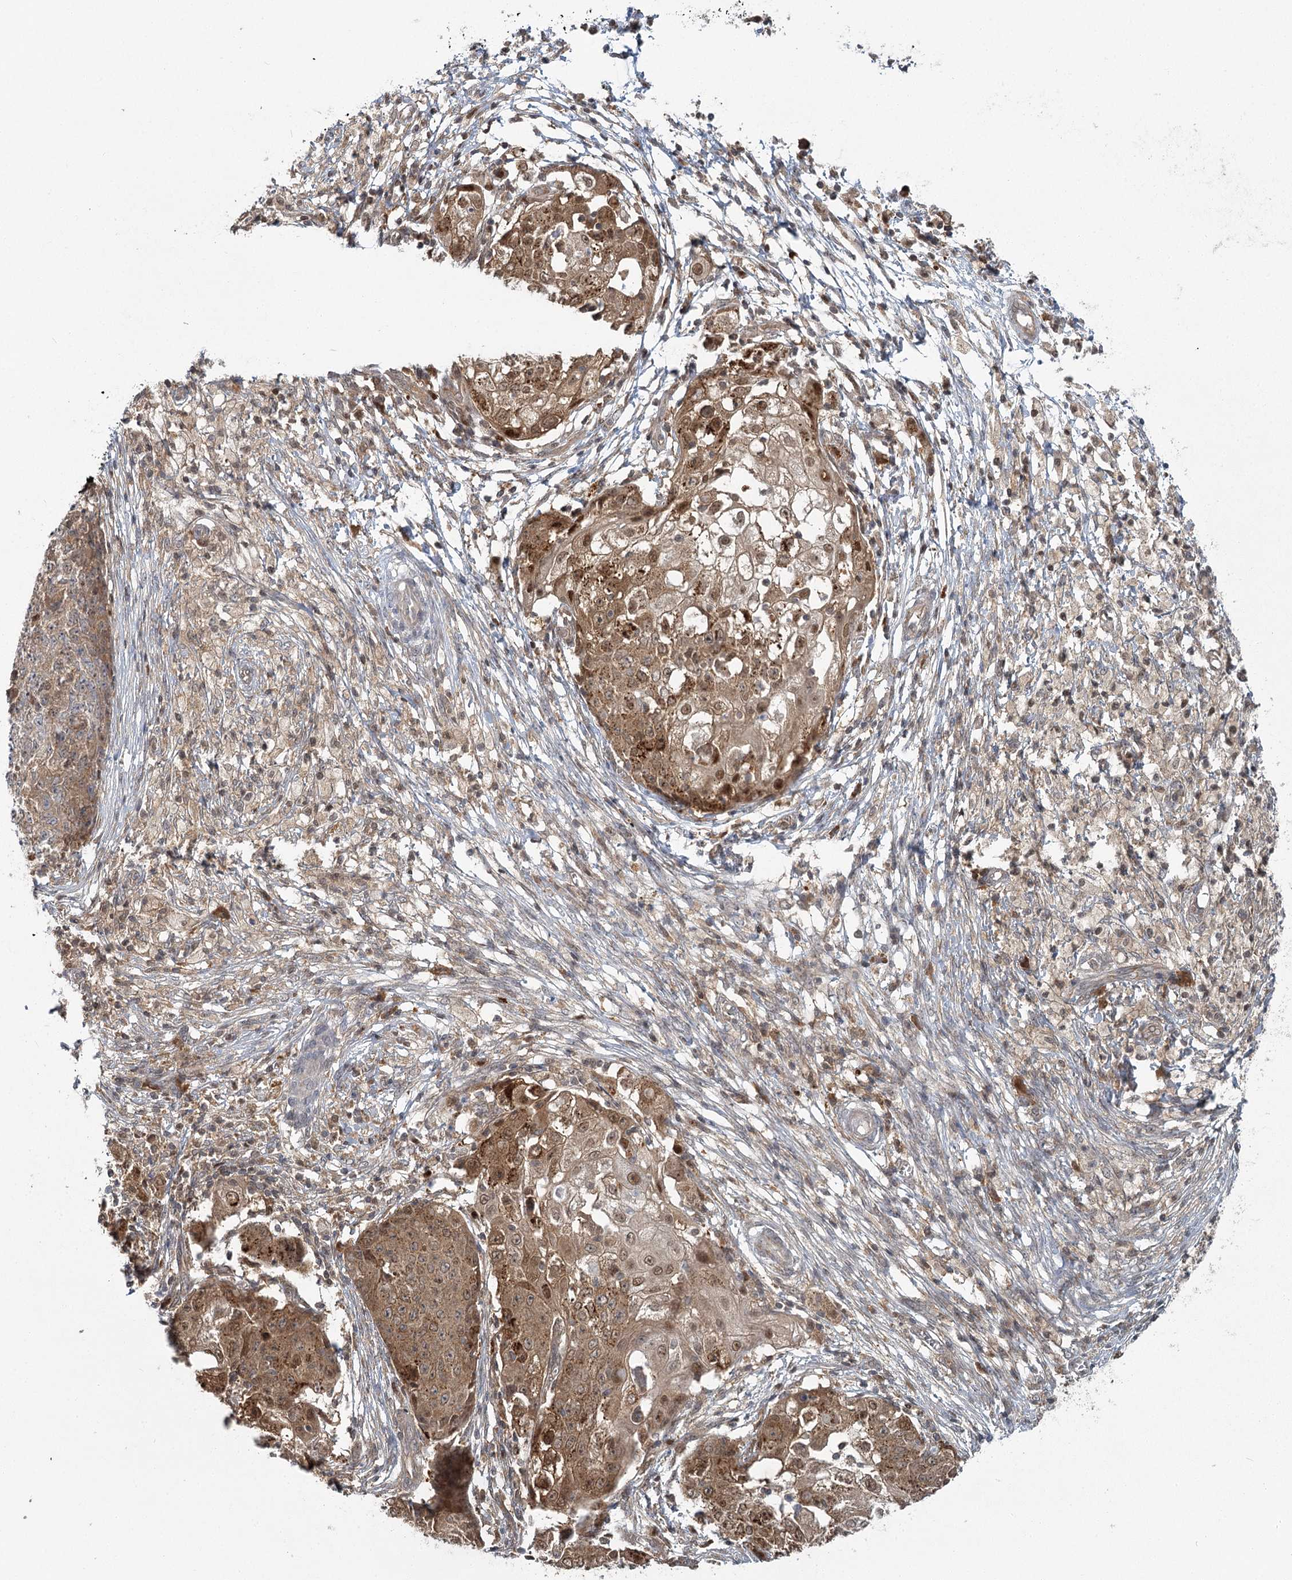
{"staining": {"intensity": "moderate", "quantity": ">75%", "location": "cytoplasmic/membranous,nuclear"}, "tissue": "ovarian cancer", "cell_type": "Tumor cells", "image_type": "cancer", "snomed": [{"axis": "morphology", "description": "Carcinoma, endometroid"}, {"axis": "topography", "description": "Ovary"}], "caption": "A histopathology image of human ovarian endometroid carcinoma stained for a protein displays moderate cytoplasmic/membranous and nuclear brown staining in tumor cells.", "gene": "THNSL1", "patient": {"sex": "female", "age": 42}}